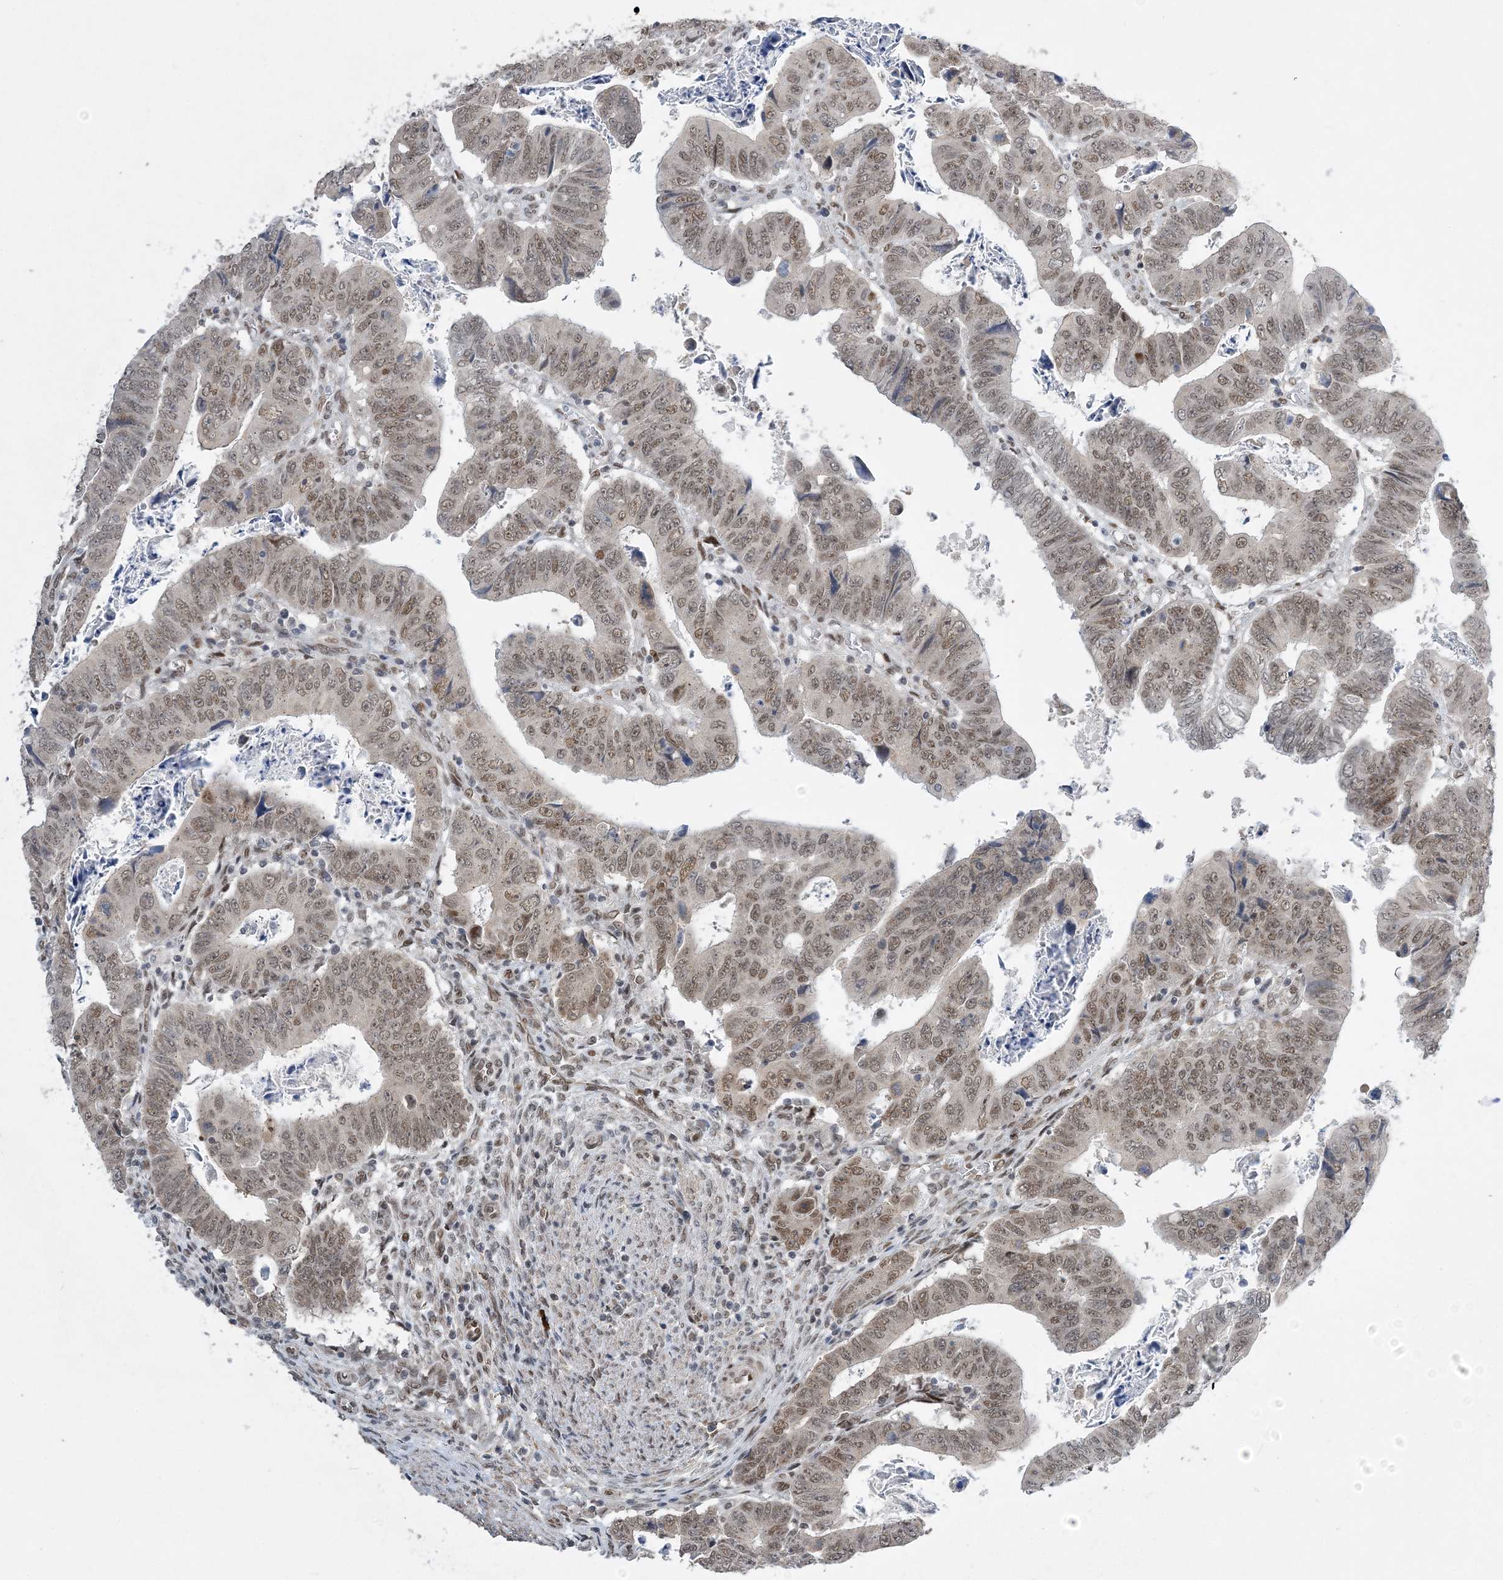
{"staining": {"intensity": "moderate", "quantity": ">75%", "location": "nuclear"}, "tissue": "colorectal cancer", "cell_type": "Tumor cells", "image_type": "cancer", "snomed": [{"axis": "morphology", "description": "Normal tissue, NOS"}, {"axis": "morphology", "description": "Adenocarcinoma, NOS"}, {"axis": "topography", "description": "Rectum"}], "caption": "Protein staining reveals moderate nuclear staining in approximately >75% of tumor cells in adenocarcinoma (colorectal).", "gene": "WAC", "patient": {"sex": "female", "age": 65}}